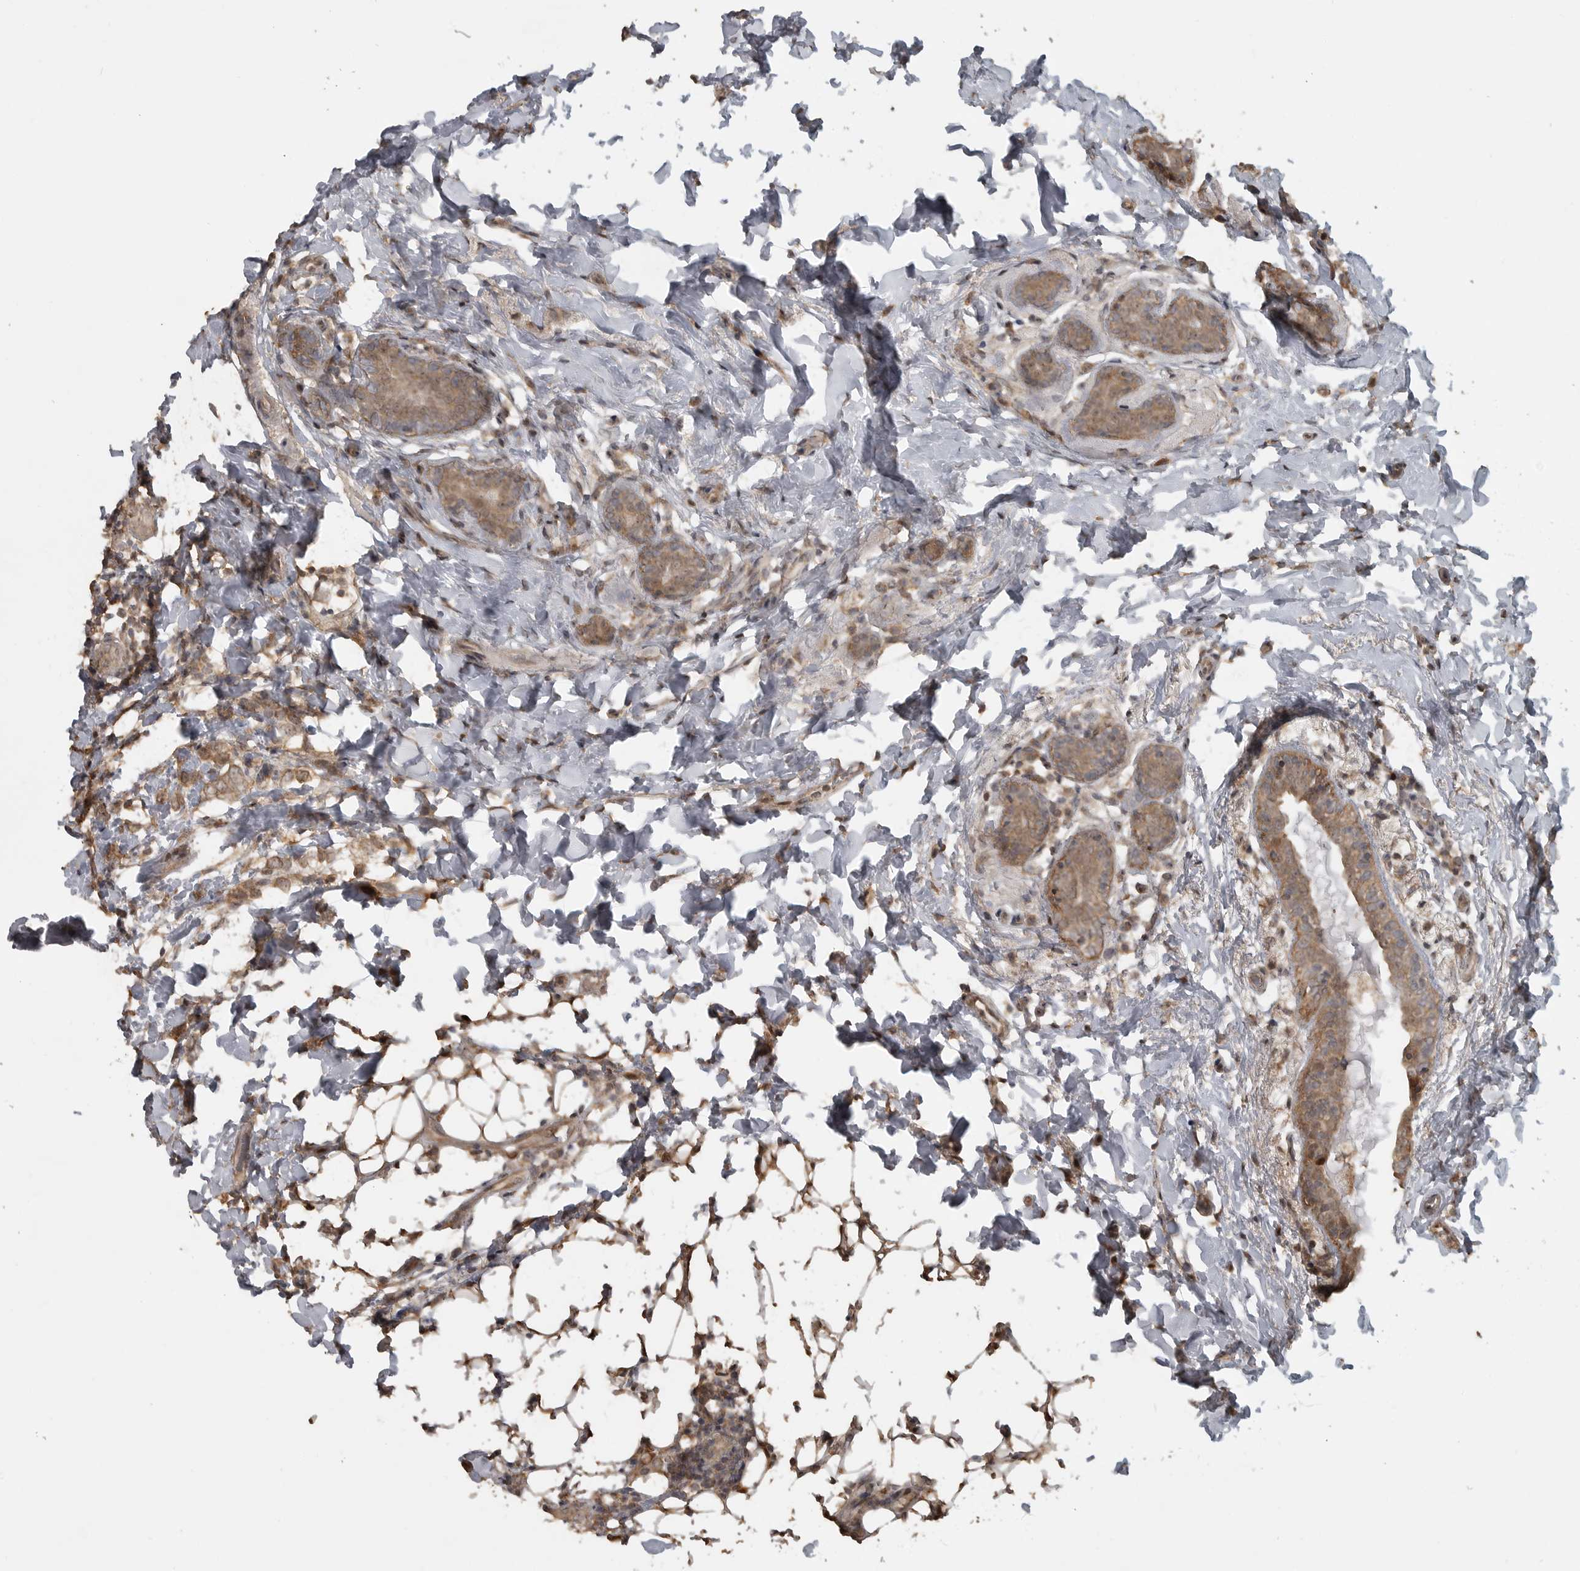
{"staining": {"intensity": "moderate", "quantity": ">75%", "location": "cytoplasmic/membranous"}, "tissue": "breast cancer", "cell_type": "Tumor cells", "image_type": "cancer", "snomed": [{"axis": "morphology", "description": "Normal tissue, NOS"}, {"axis": "morphology", "description": "Lobular carcinoma"}, {"axis": "topography", "description": "Breast"}], "caption": "This photomicrograph demonstrates IHC staining of breast lobular carcinoma, with medium moderate cytoplasmic/membranous positivity in approximately >75% of tumor cells.", "gene": "LLGL1", "patient": {"sex": "female", "age": 47}}